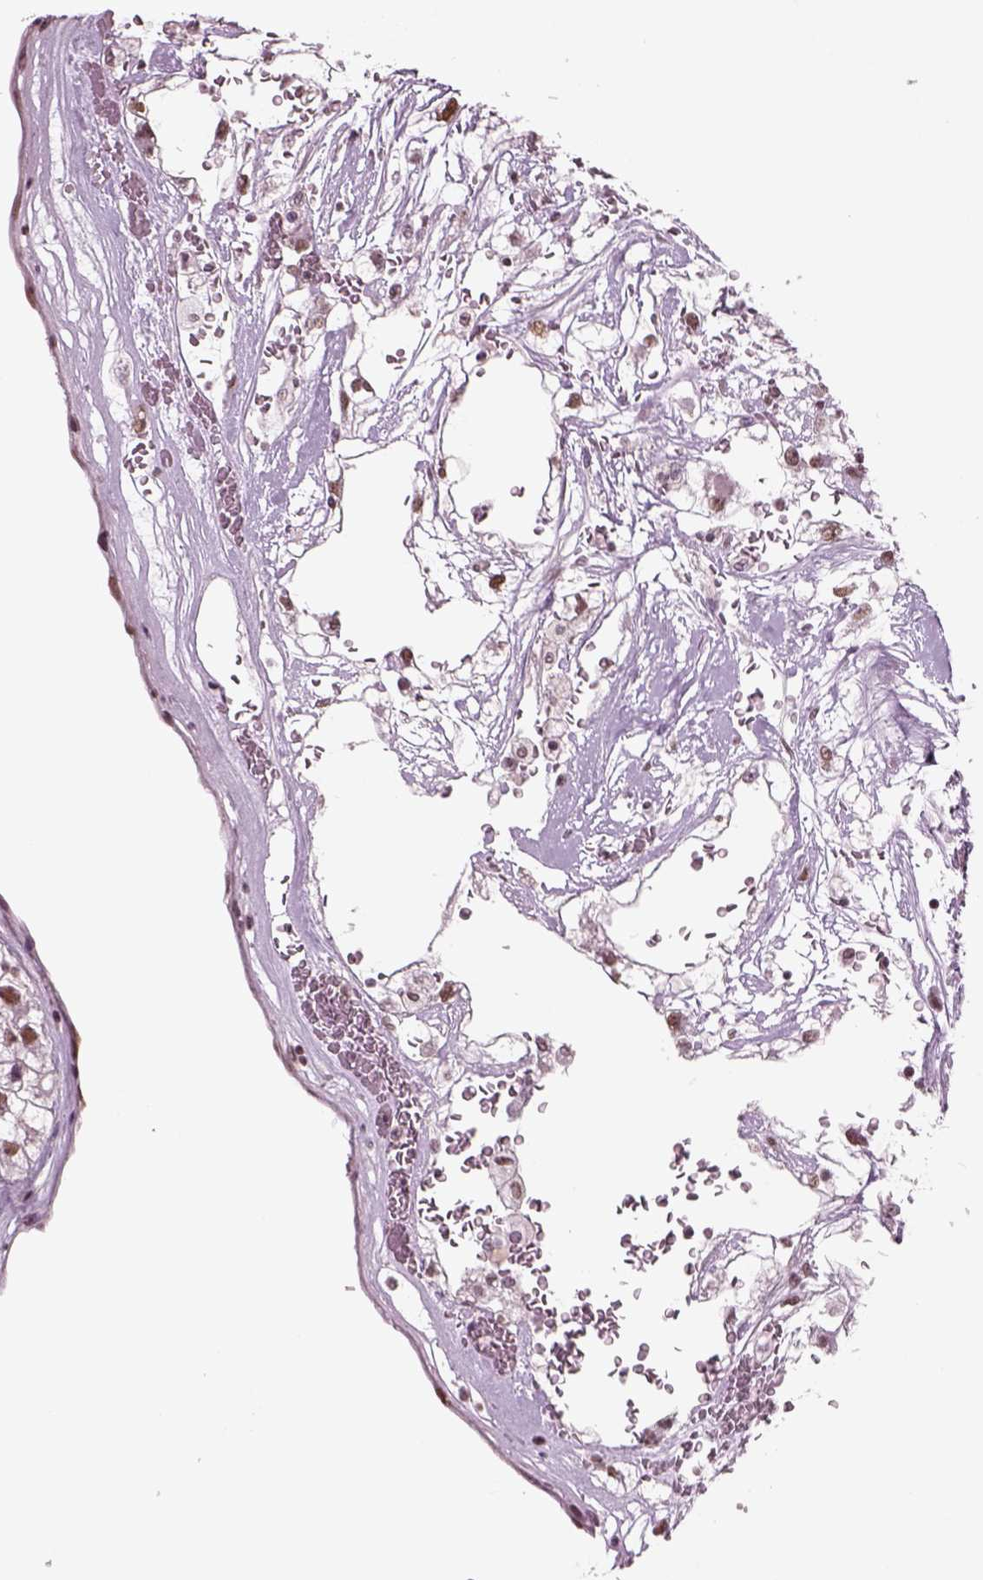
{"staining": {"intensity": "moderate", "quantity": ">75%", "location": "nuclear"}, "tissue": "renal cancer", "cell_type": "Tumor cells", "image_type": "cancer", "snomed": [{"axis": "morphology", "description": "Adenocarcinoma, NOS"}, {"axis": "topography", "description": "Kidney"}], "caption": "This is a histology image of IHC staining of renal cancer (adenocarcinoma), which shows moderate staining in the nuclear of tumor cells.", "gene": "SEPHS1", "patient": {"sex": "male", "age": 59}}